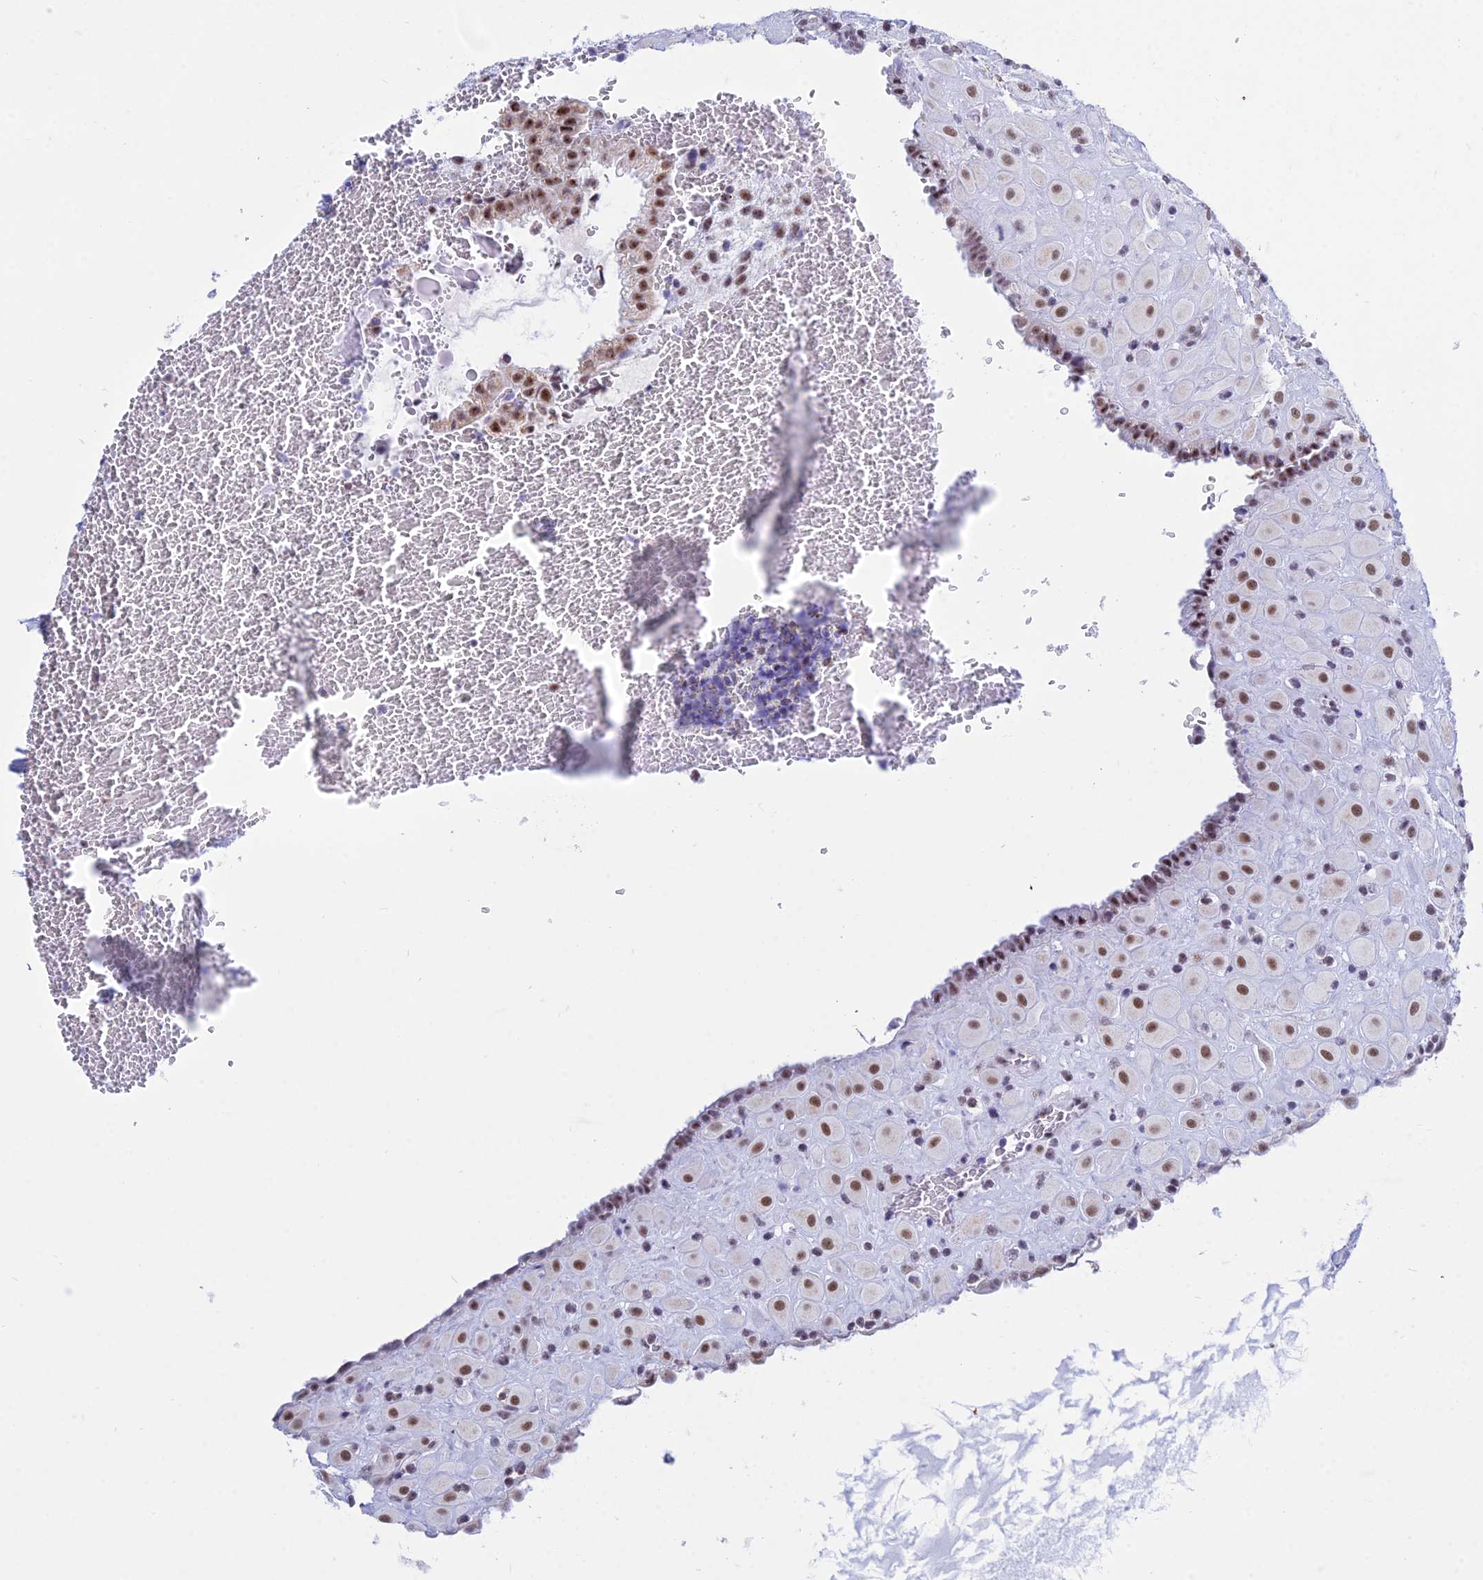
{"staining": {"intensity": "moderate", "quantity": ">75%", "location": "nuclear"}, "tissue": "placenta", "cell_type": "Decidual cells", "image_type": "normal", "snomed": [{"axis": "morphology", "description": "Normal tissue, NOS"}, {"axis": "topography", "description": "Placenta"}], "caption": "Placenta stained with immunohistochemistry (IHC) displays moderate nuclear expression in approximately >75% of decidual cells. (DAB (3,3'-diaminobenzidine) IHC with brightfield microscopy, high magnification).", "gene": "KLF14", "patient": {"sex": "female", "age": 35}}